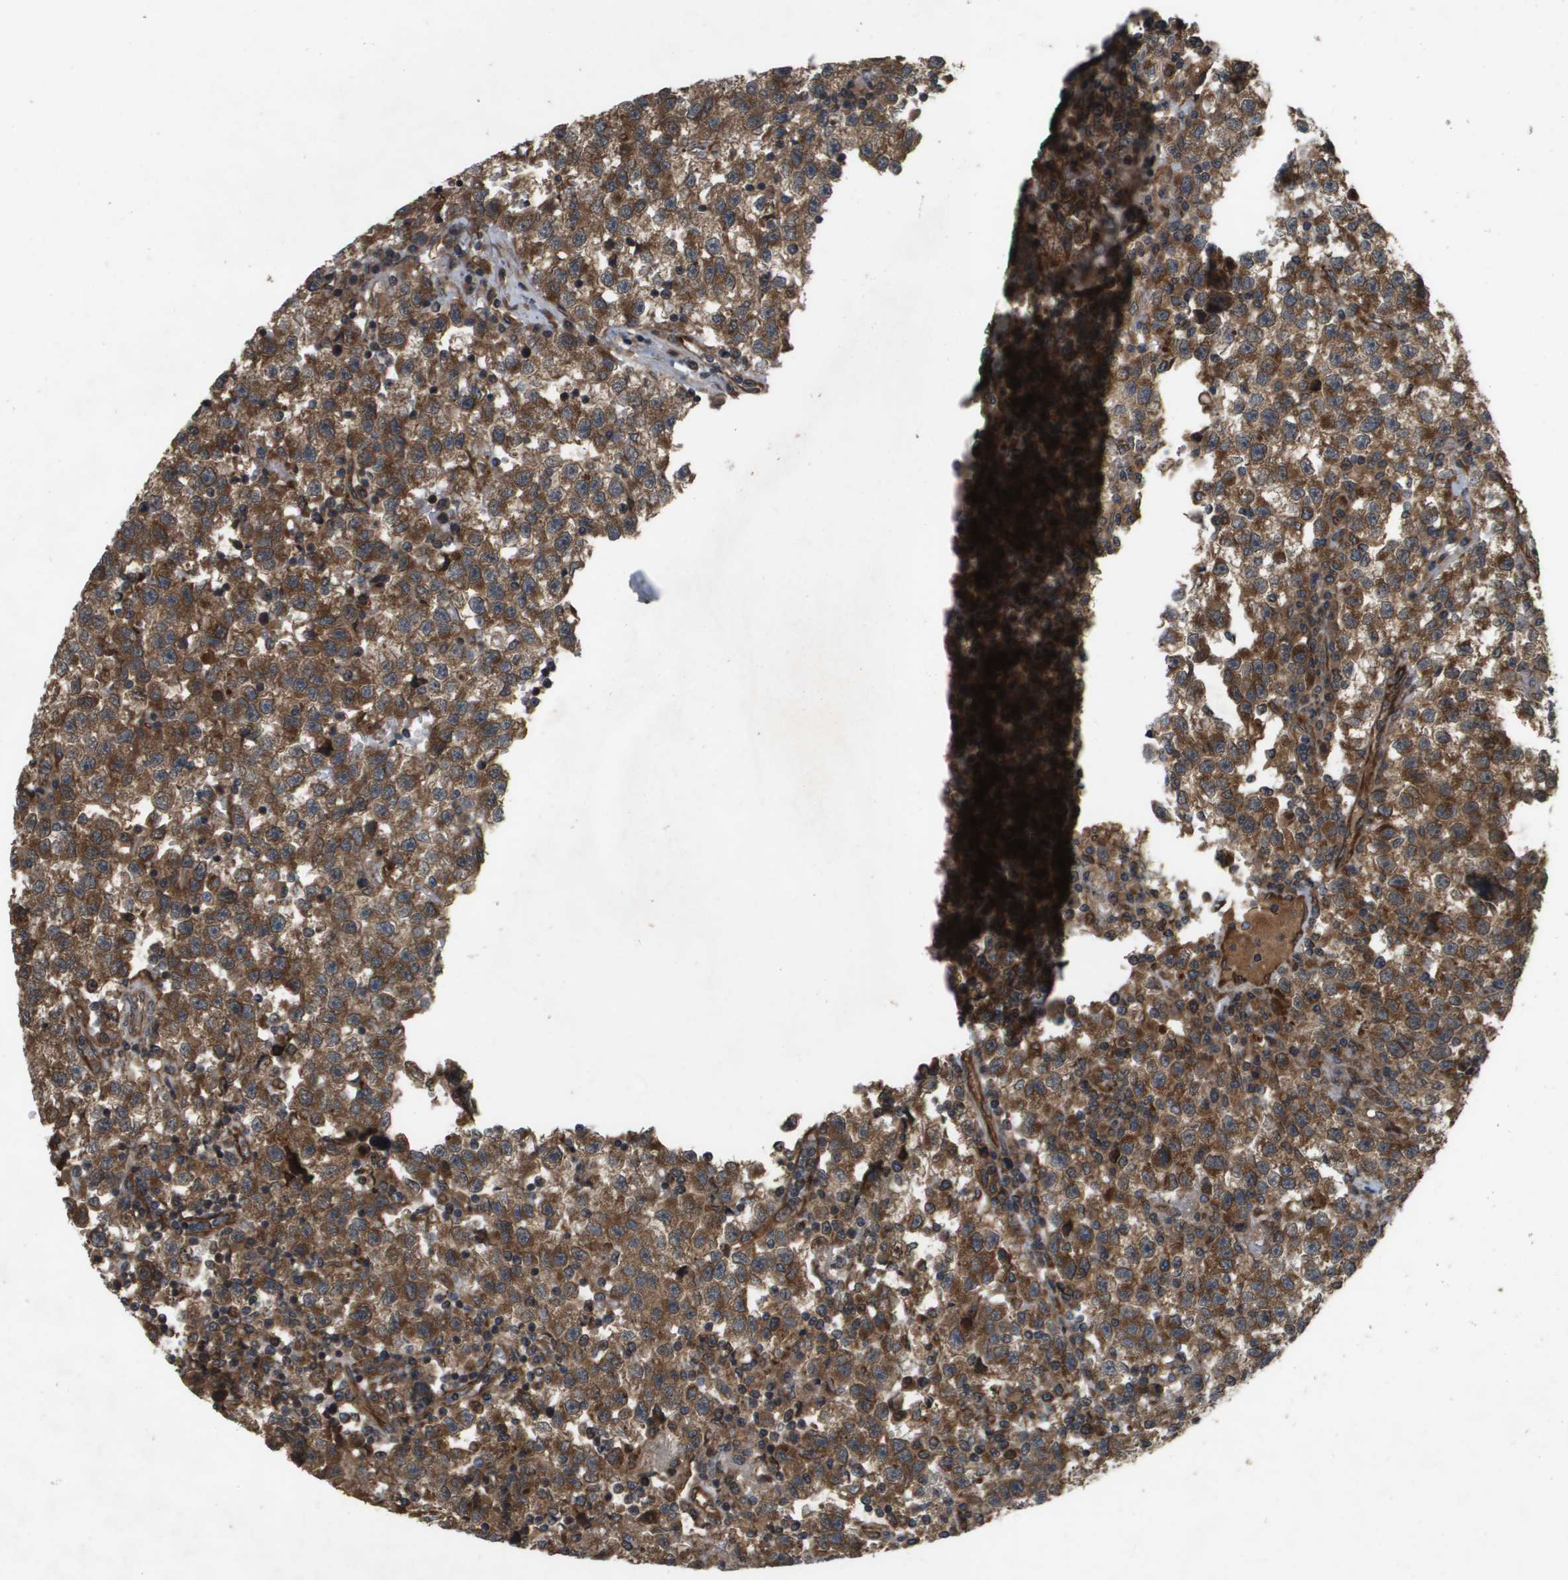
{"staining": {"intensity": "moderate", "quantity": ">75%", "location": "cytoplasmic/membranous"}, "tissue": "testis cancer", "cell_type": "Tumor cells", "image_type": "cancer", "snomed": [{"axis": "morphology", "description": "Seminoma, NOS"}, {"axis": "topography", "description": "Testis"}], "caption": "High-magnification brightfield microscopy of testis seminoma stained with DAB (3,3'-diaminobenzidine) (brown) and counterstained with hematoxylin (blue). tumor cells exhibit moderate cytoplasmic/membranous expression is appreciated in about>75% of cells.", "gene": "SPTLC1", "patient": {"sex": "male", "age": 22}}